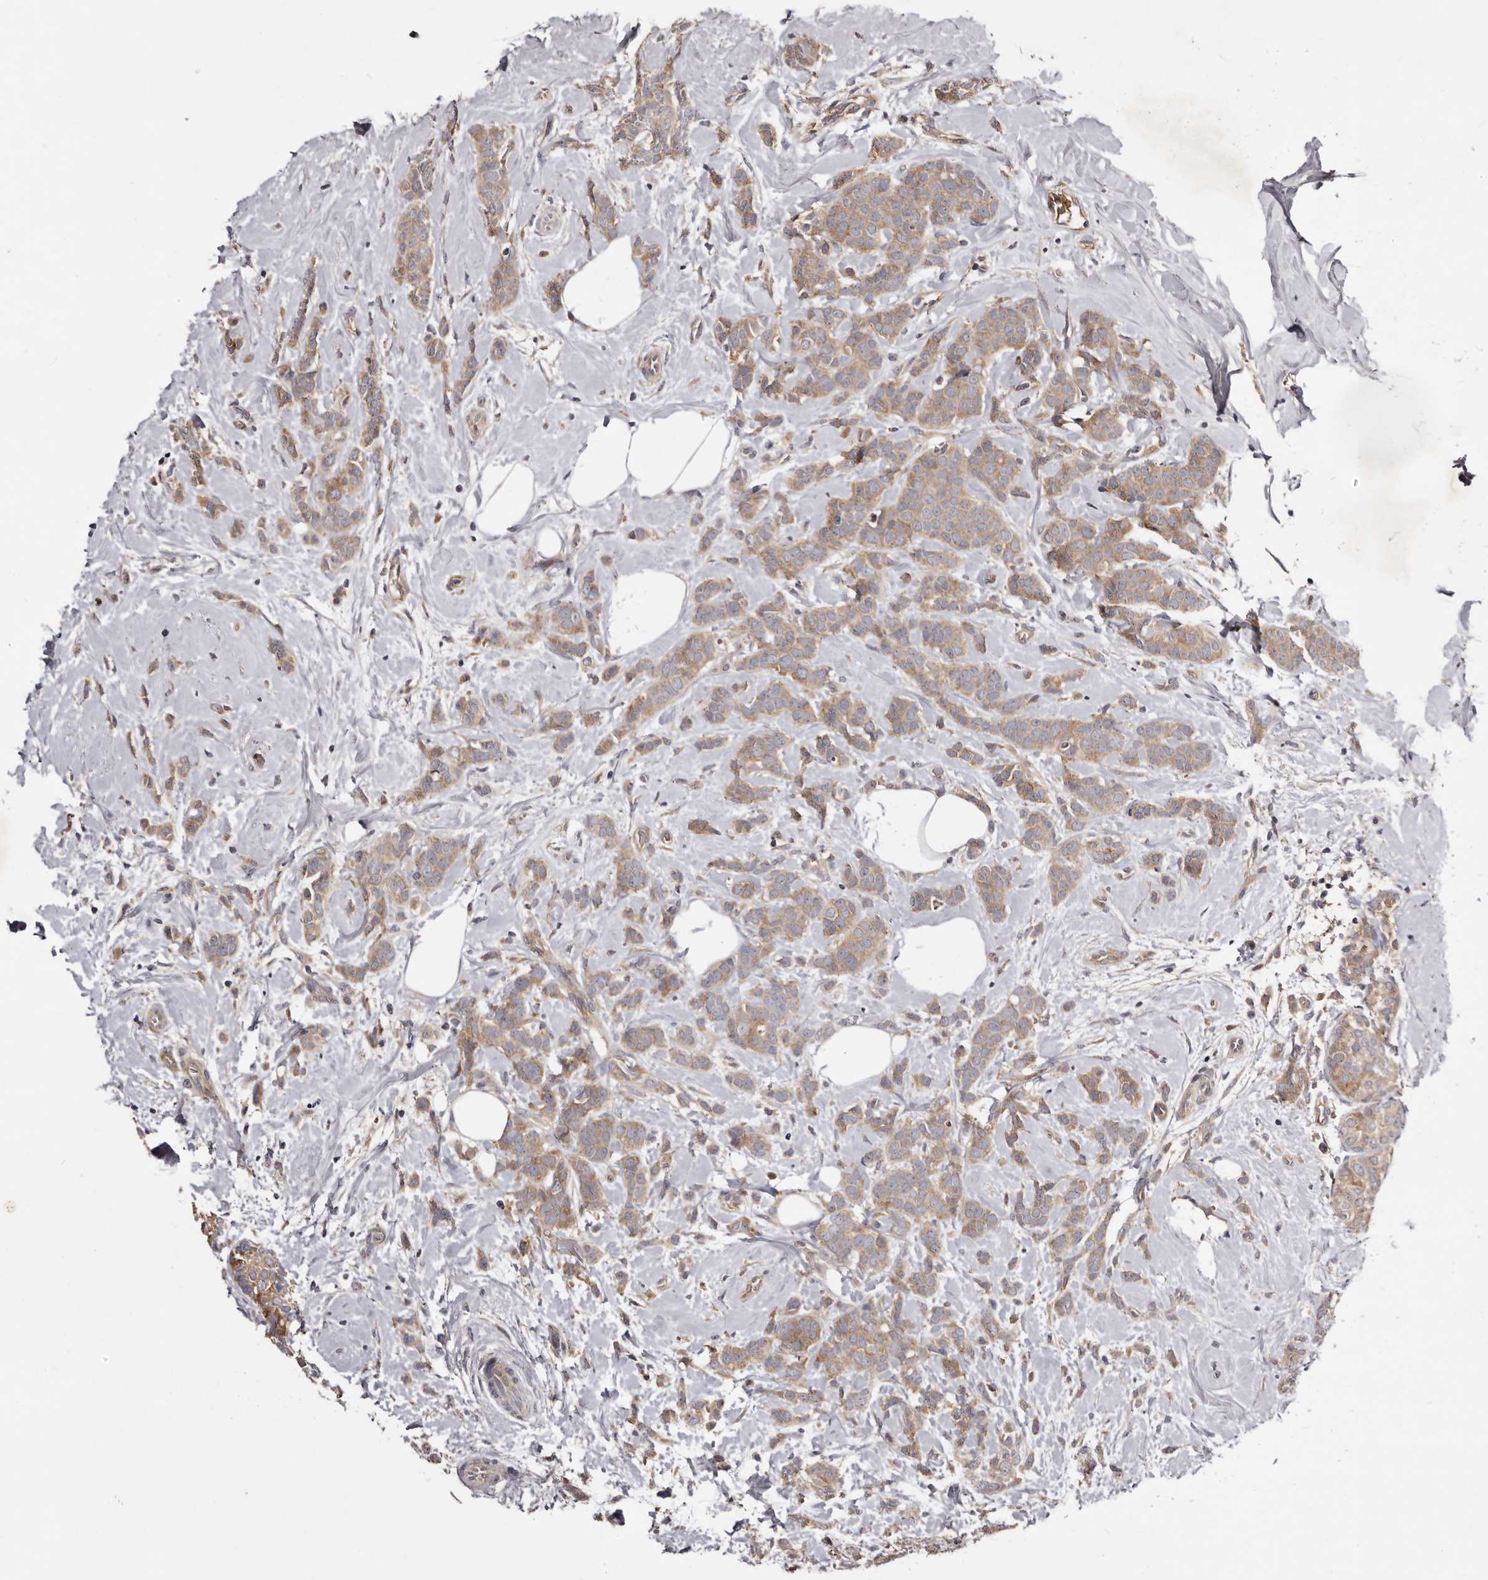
{"staining": {"intensity": "moderate", "quantity": ">75%", "location": "cytoplasmic/membranous"}, "tissue": "breast cancer", "cell_type": "Tumor cells", "image_type": "cancer", "snomed": [{"axis": "morphology", "description": "Lobular carcinoma, in situ"}, {"axis": "morphology", "description": "Lobular carcinoma"}, {"axis": "topography", "description": "Breast"}], "caption": "Immunohistochemistry (IHC) (DAB) staining of breast cancer (lobular carcinoma in situ) displays moderate cytoplasmic/membranous protein positivity in approximately >75% of tumor cells.", "gene": "LTV1", "patient": {"sex": "female", "age": 41}}